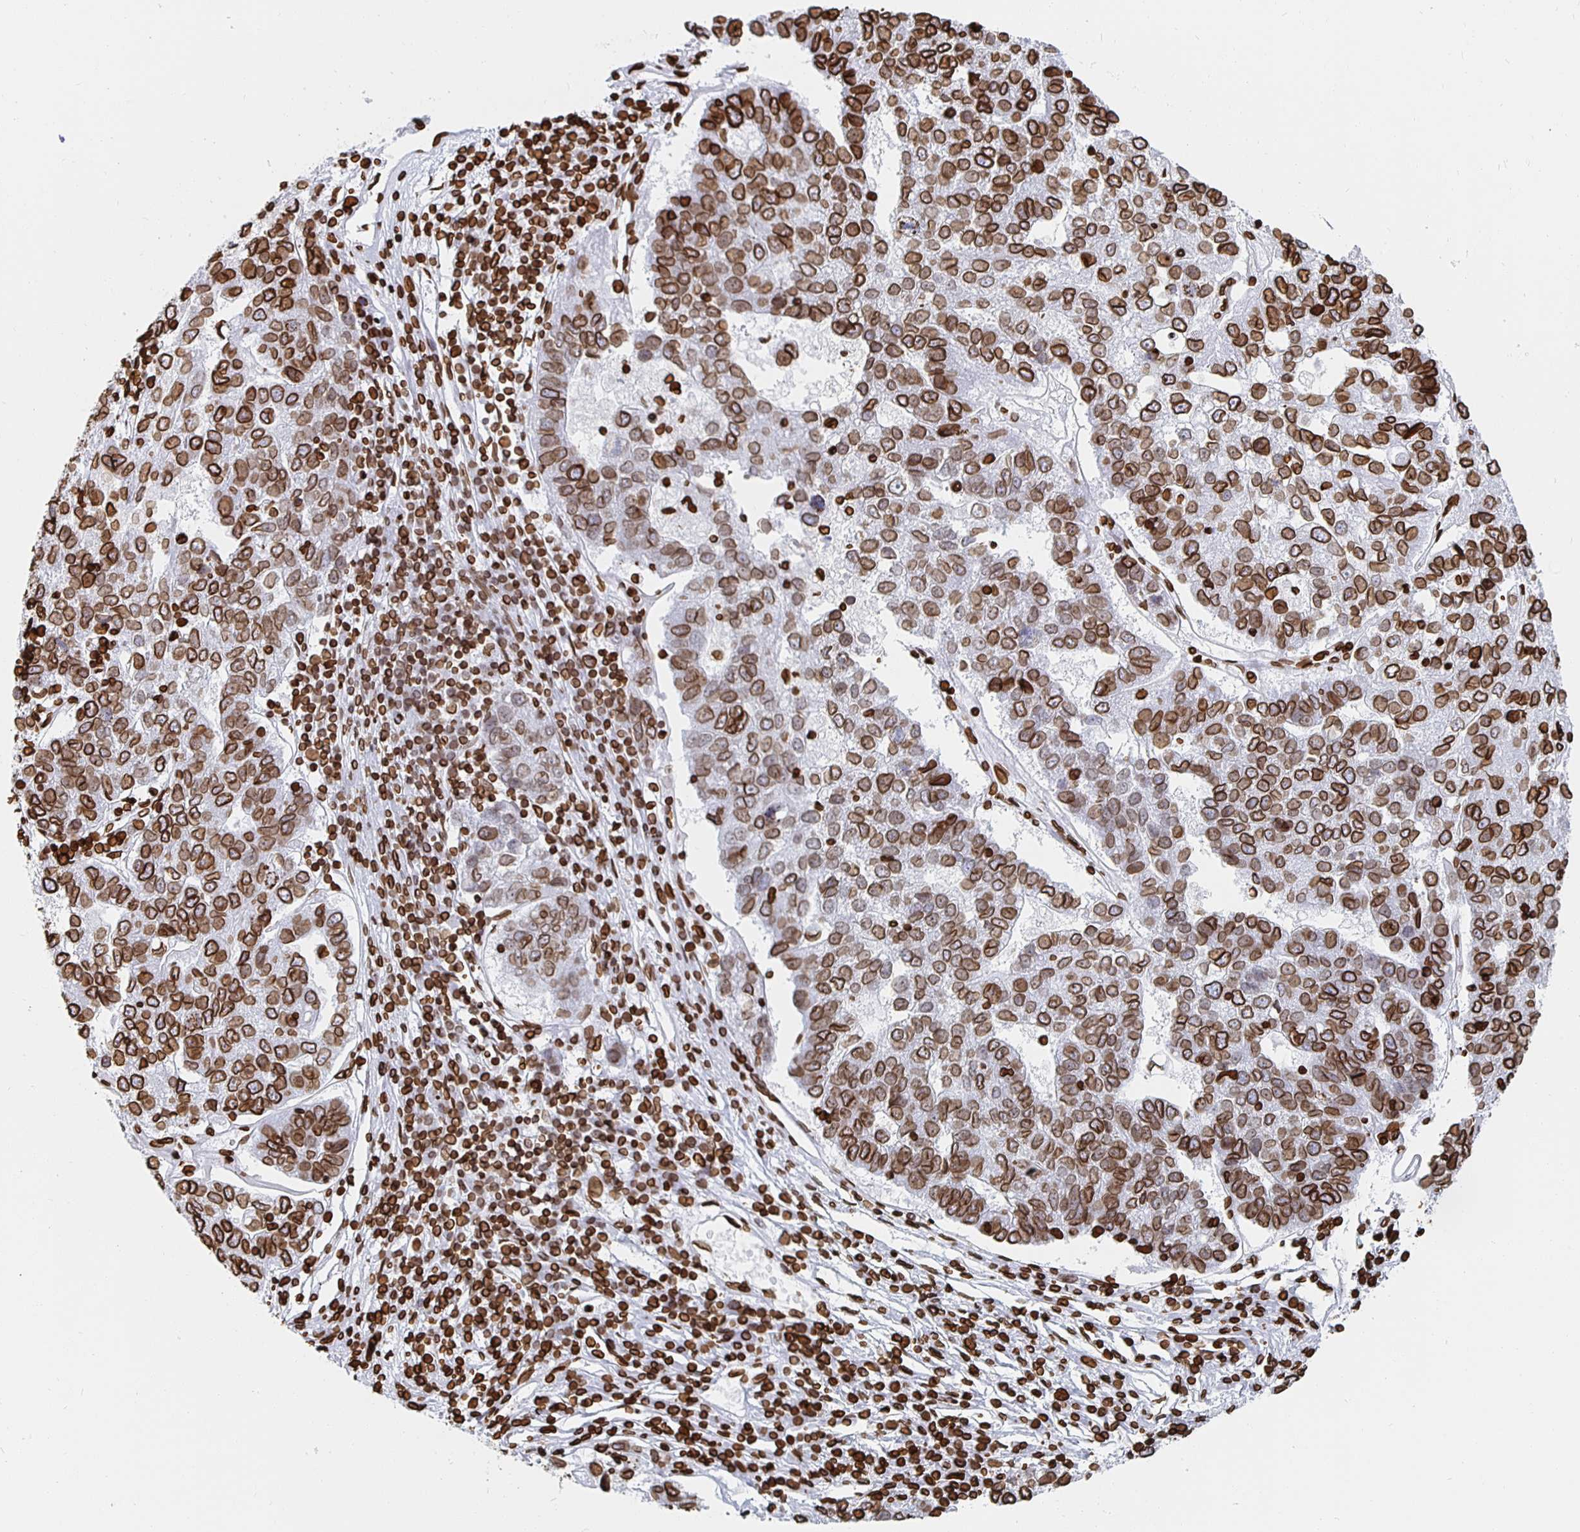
{"staining": {"intensity": "strong", "quantity": ">75%", "location": "cytoplasmic/membranous,nuclear"}, "tissue": "pancreatic cancer", "cell_type": "Tumor cells", "image_type": "cancer", "snomed": [{"axis": "morphology", "description": "Adenocarcinoma, NOS"}, {"axis": "topography", "description": "Pancreas"}], "caption": "The histopathology image shows a brown stain indicating the presence of a protein in the cytoplasmic/membranous and nuclear of tumor cells in pancreatic adenocarcinoma. (DAB (3,3'-diaminobenzidine) IHC with brightfield microscopy, high magnification).", "gene": "LMNB1", "patient": {"sex": "female", "age": 61}}